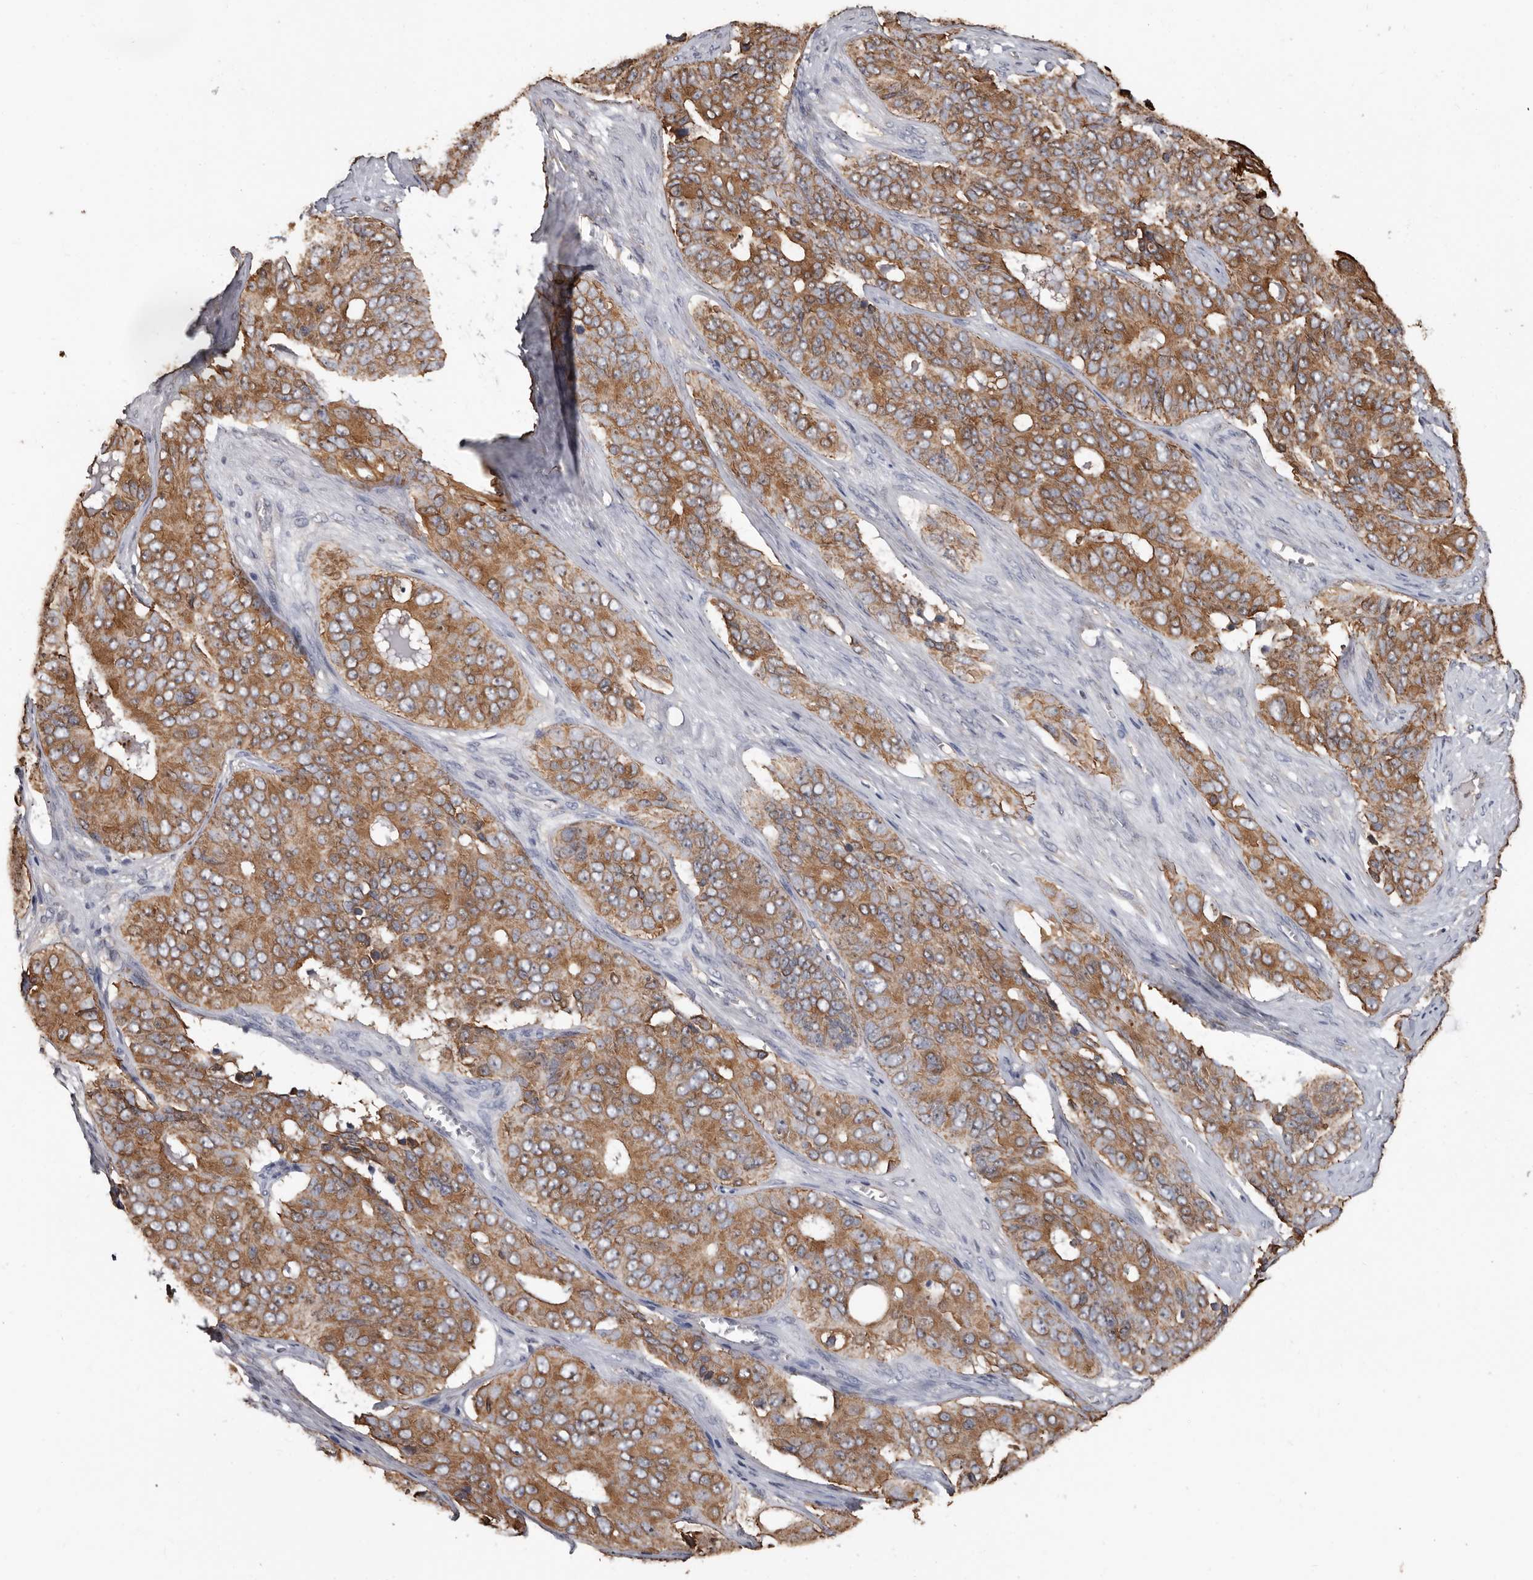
{"staining": {"intensity": "moderate", "quantity": ">75%", "location": "cytoplasmic/membranous"}, "tissue": "ovarian cancer", "cell_type": "Tumor cells", "image_type": "cancer", "snomed": [{"axis": "morphology", "description": "Carcinoma, endometroid"}, {"axis": "topography", "description": "Ovary"}], "caption": "A brown stain labels moderate cytoplasmic/membranous expression of a protein in ovarian cancer tumor cells. The staining is performed using DAB brown chromogen to label protein expression. The nuclei are counter-stained blue using hematoxylin.", "gene": "MRPL18", "patient": {"sex": "female", "age": 51}}